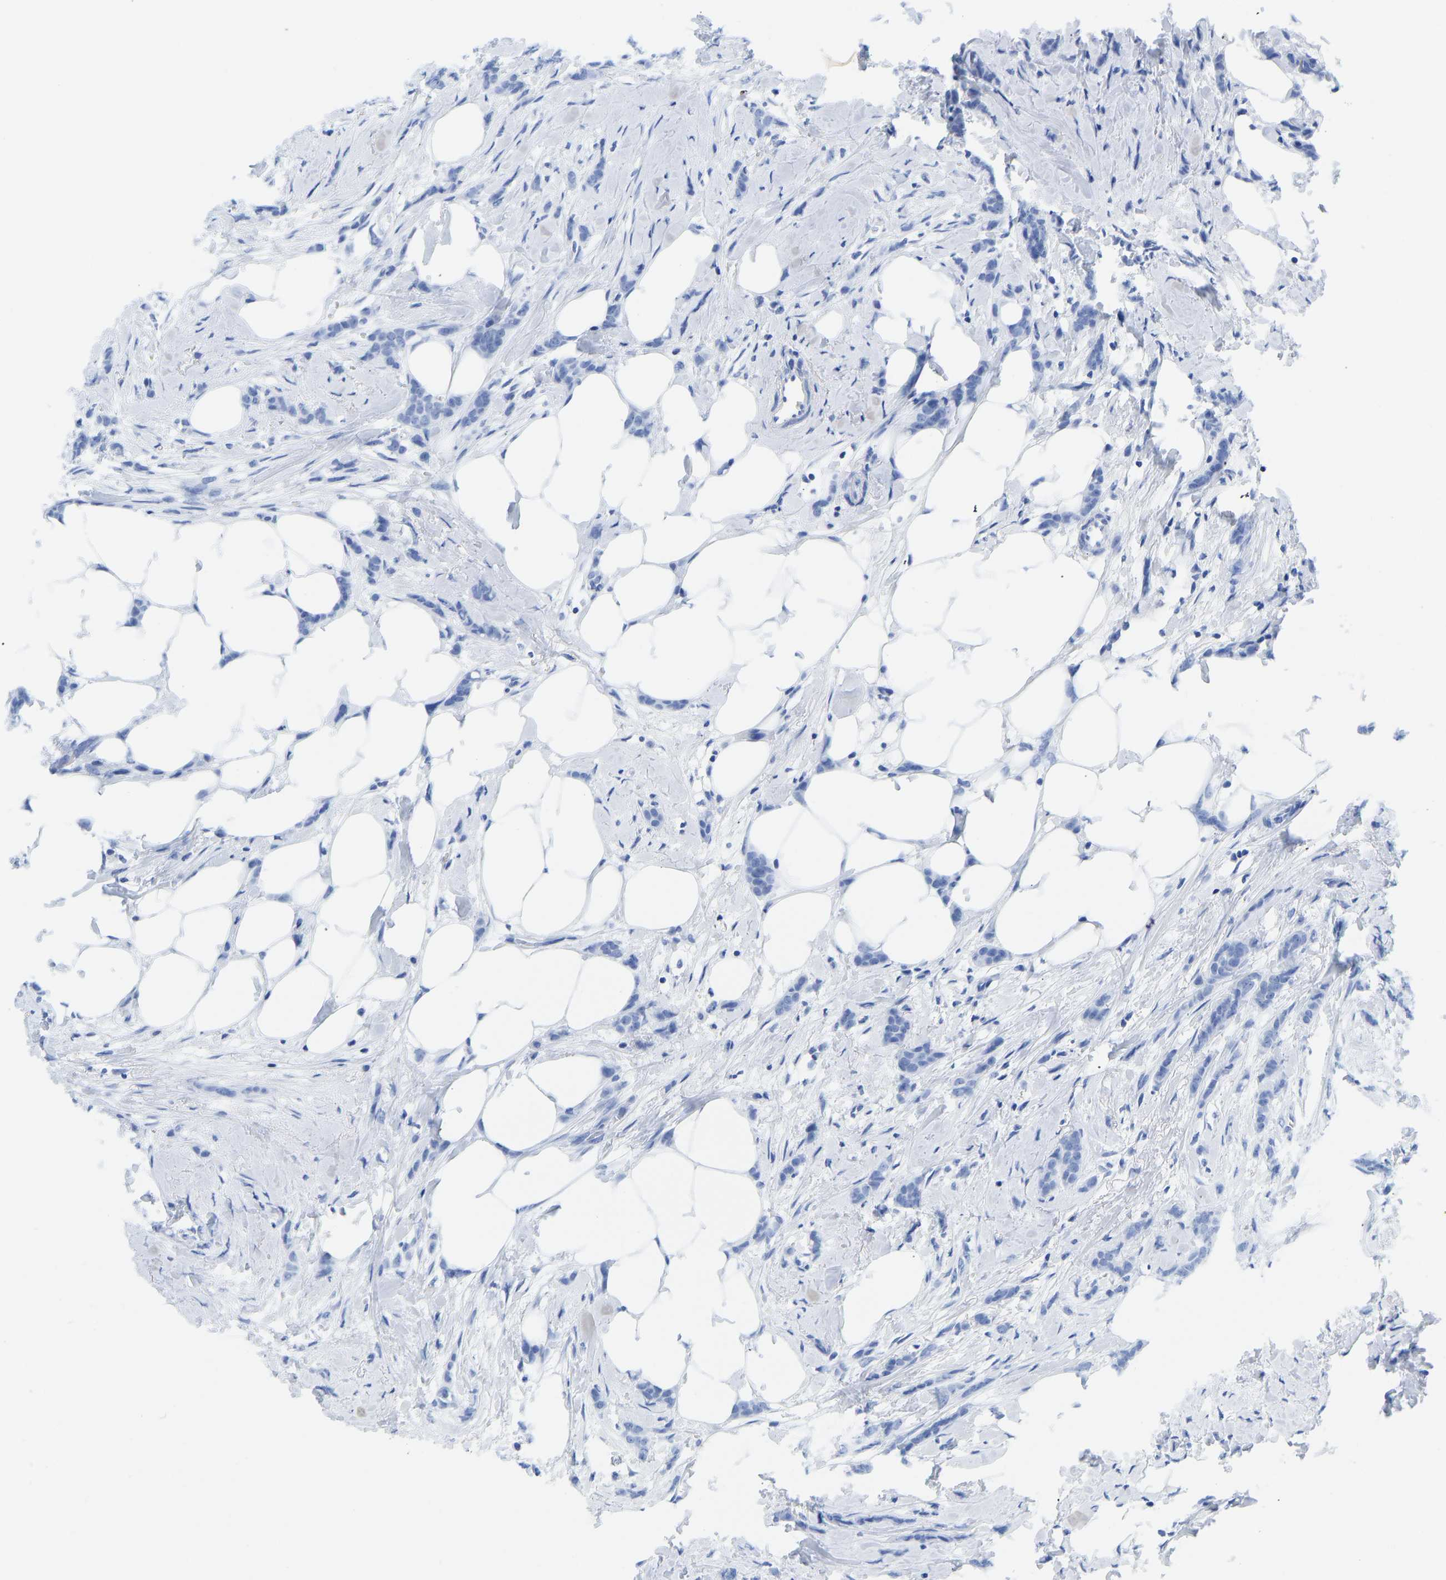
{"staining": {"intensity": "negative", "quantity": "none", "location": "none"}, "tissue": "breast cancer", "cell_type": "Tumor cells", "image_type": "cancer", "snomed": [{"axis": "morphology", "description": "Lobular carcinoma, in situ"}, {"axis": "morphology", "description": "Lobular carcinoma"}, {"axis": "topography", "description": "Breast"}], "caption": "High power microscopy micrograph of an immunohistochemistry (IHC) photomicrograph of lobular carcinoma (breast), revealing no significant staining in tumor cells. The staining was performed using DAB to visualize the protein expression in brown, while the nuclei were stained in blue with hematoxylin (Magnification: 20x).", "gene": "ELMO2", "patient": {"sex": "female", "age": 41}}